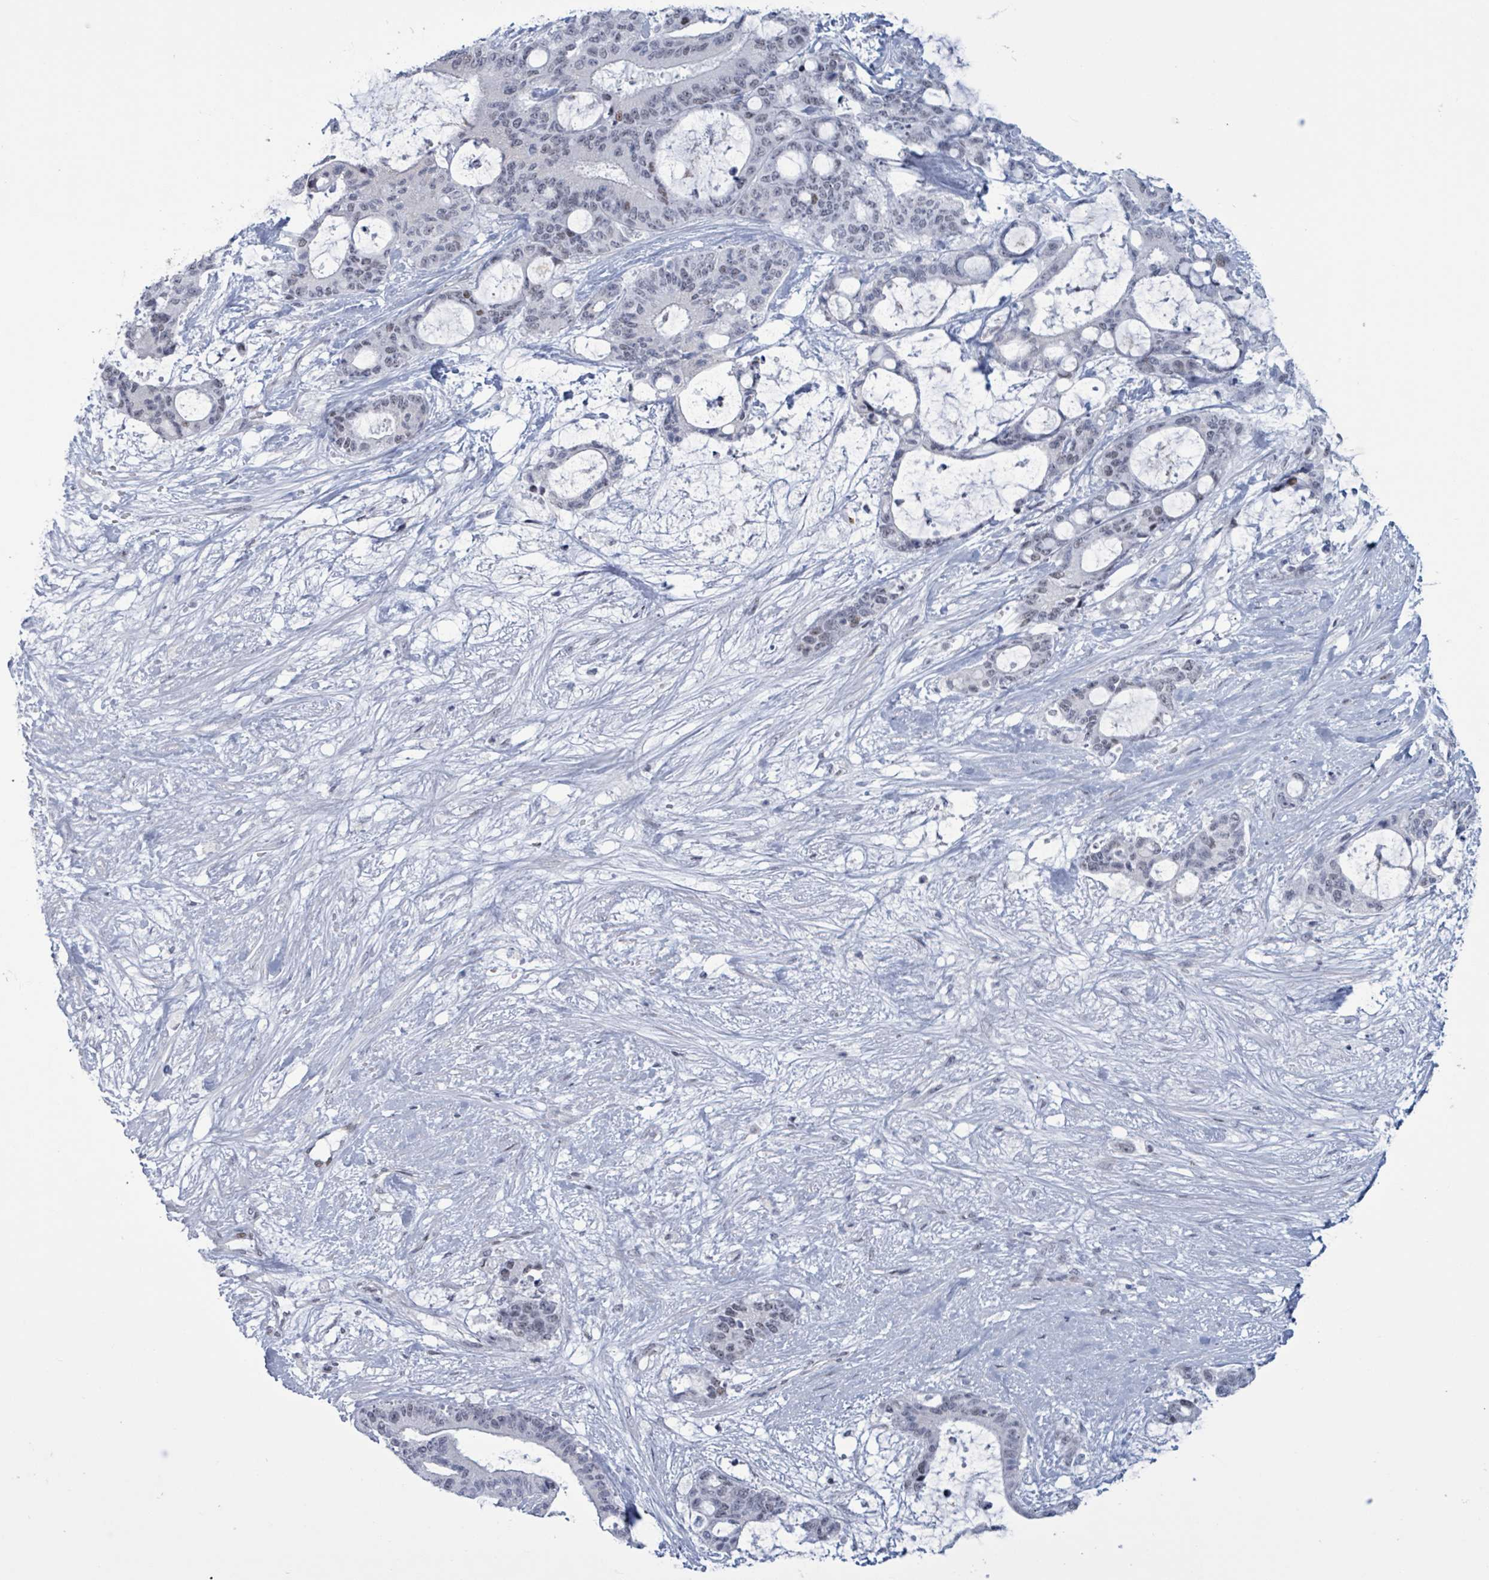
{"staining": {"intensity": "weak", "quantity": "<25%", "location": "nuclear"}, "tissue": "liver cancer", "cell_type": "Tumor cells", "image_type": "cancer", "snomed": [{"axis": "morphology", "description": "Normal tissue, NOS"}, {"axis": "morphology", "description": "Cholangiocarcinoma"}, {"axis": "topography", "description": "Liver"}, {"axis": "topography", "description": "Peripheral nerve tissue"}], "caption": "Tumor cells show no significant protein staining in cholangiocarcinoma (liver). (Brightfield microscopy of DAB (3,3'-diaminobenzidine) immunohistochemistry at high magnification).", "gene": "CT45A5", "patient": {"sex": "female", "age": 73}}